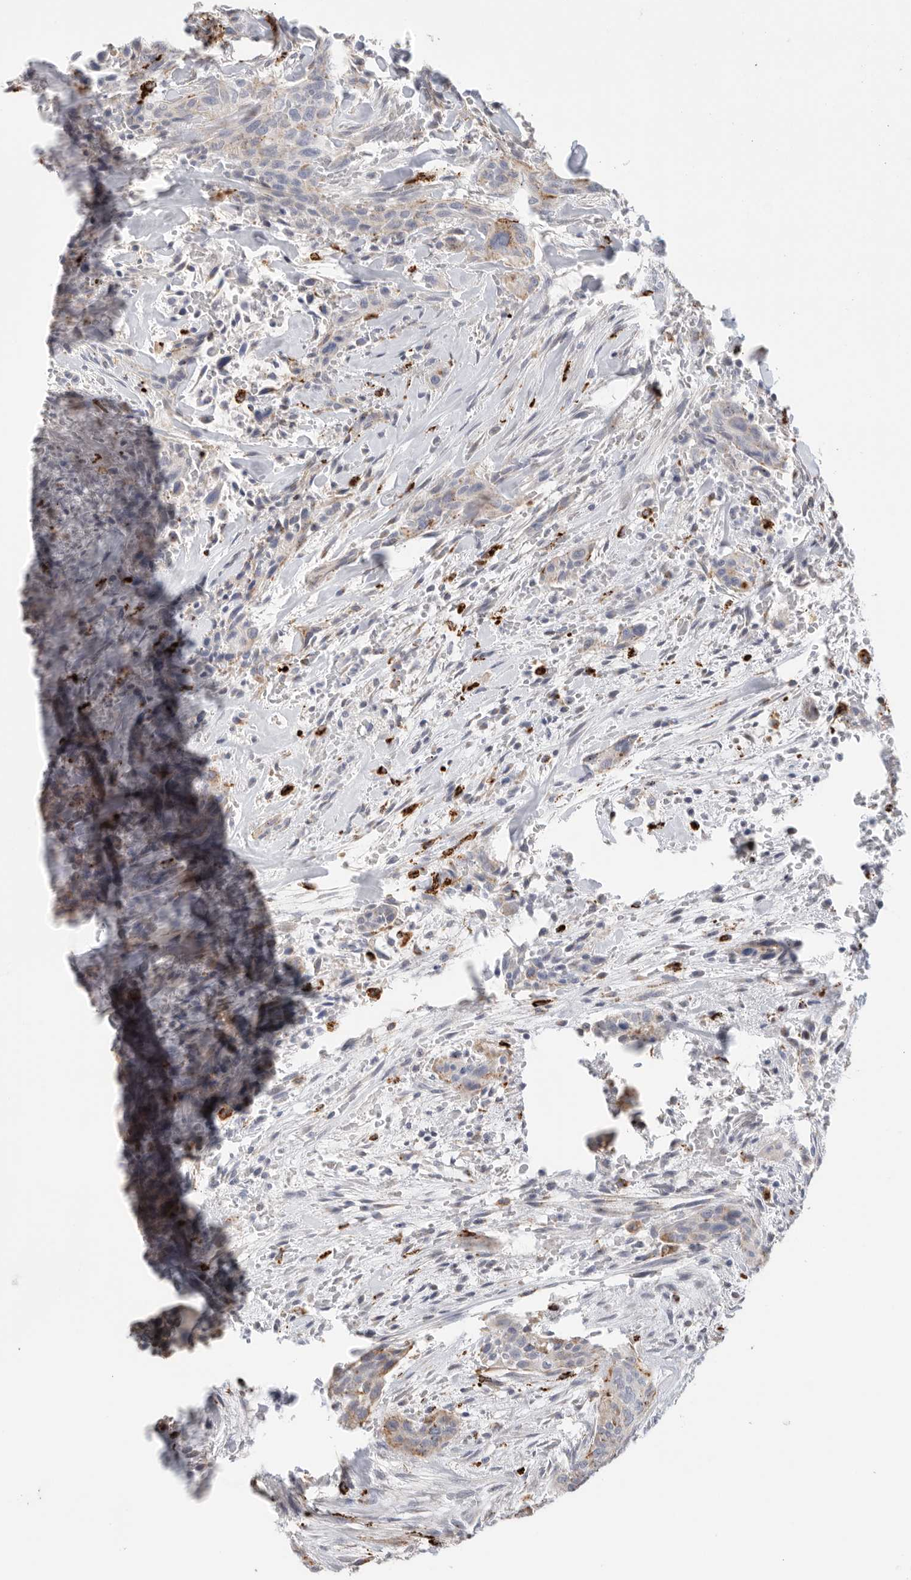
{"staining": {"intensity": "moderate", "quantity": "<25%", "location": "cytoplasmic/membranous"}, "tissue": "urothelial cancer", "cell_type": "Tumor cells", "image_type": "cancer", "snomed": [{"axis": "morphology", "description": "Urothelial carcinoma, High grade"}, {"axis": "topography", "description": "Urinary bladder"}], "caption": "A brown stain labels moderate cytoplasmic/membranous expression of a protein in human urothelial carcinoma (high-grade) tumor cells.", "gene": "GGH", "patient": {"sex": "male", "age": 35}}